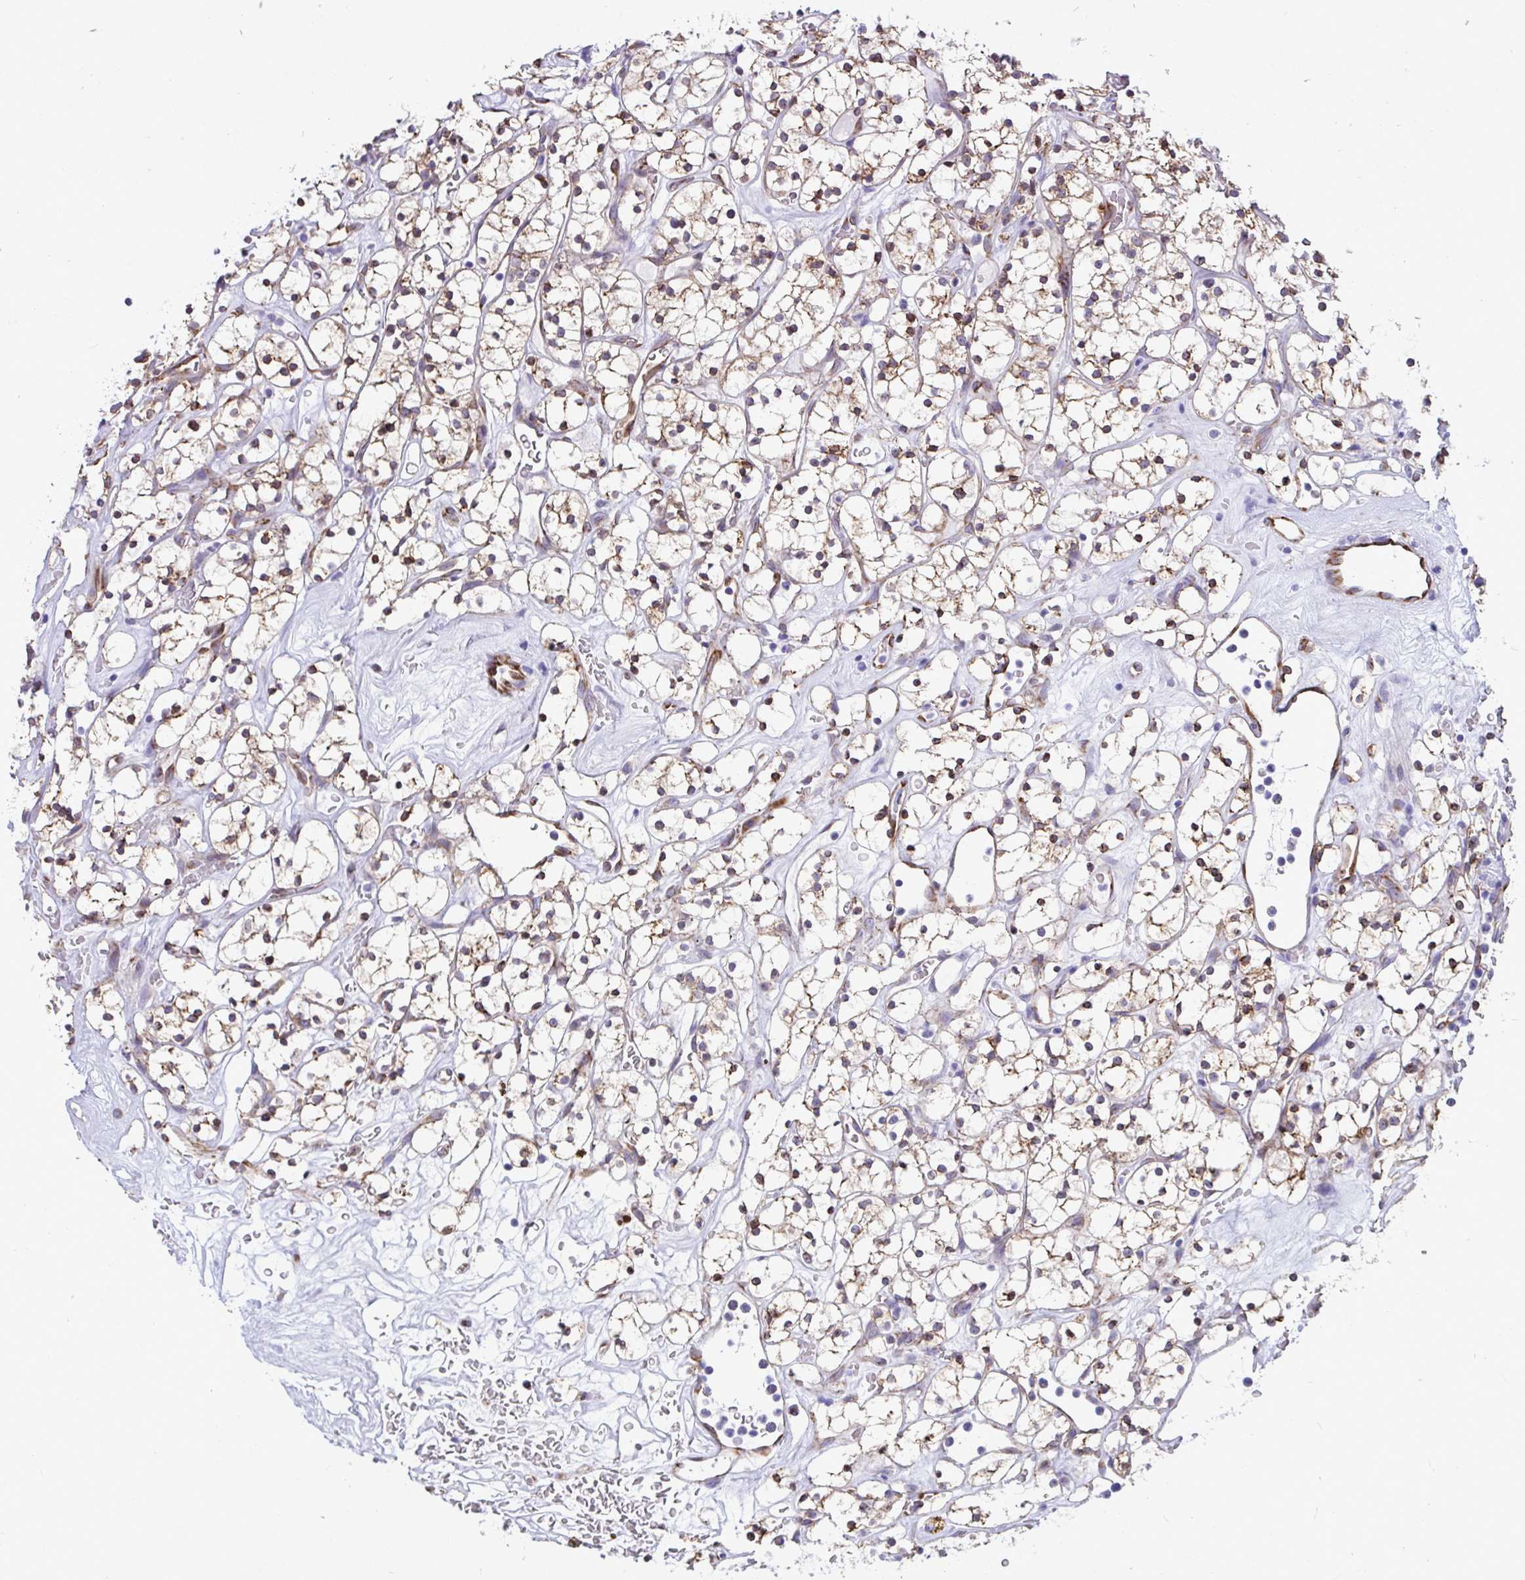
{"staining": {"intensity": "moderate", "quantity": ">75%", "location": "cytoplasmic/membranous"}, "tissue": "renal cancer", "cell_type": "Tumor cells", "image_type": "cancer", "snomed": [{"axis": "morphology", "description": "Adenocarcinoma, NOS"}, {"axis": "topography", "description": "Kidney"}], "caption": "IHC micrograph of neoplastic tissue: adenocarcinoma (renal) stained using immunohistochemistry shows medium levels of moderate protein expression localized specifically in the cytoplasmic/membranous of tumor cells, appearing as a cytoplasmic/membranous brown color.", "gene": "ASPH", "patient": {"sex": "female", "age": 64}}